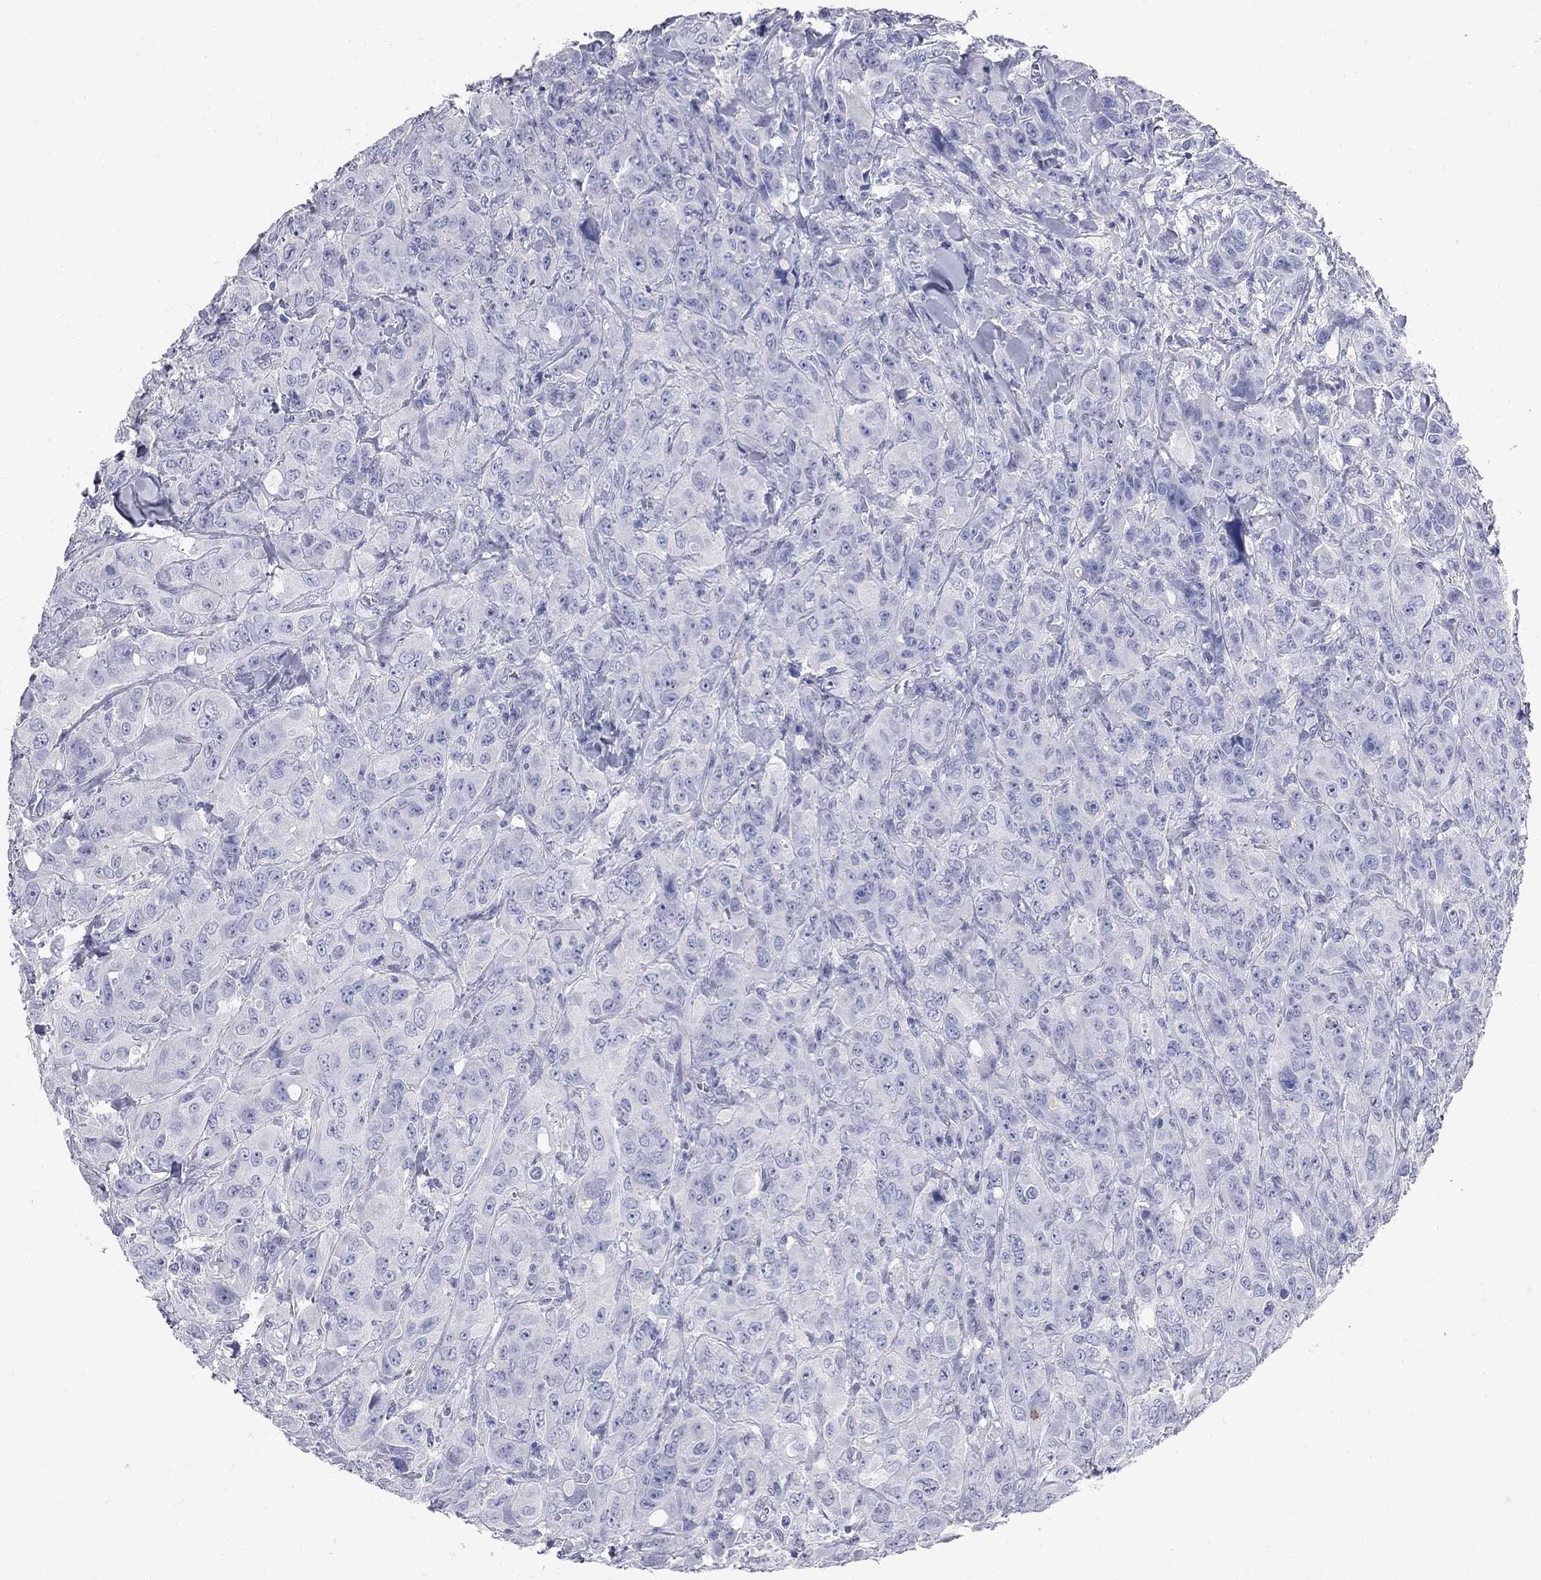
{"staining": {"intensity": "negative", "quantity": "none", "location": "none"}, "tissue": "breast cancer", "cell_type": "Tumor cells", "image_type": "cancer", "snomed": [{"axis": "morphology", "description": "Duct carcinoma"}, {"axis": "topography", "description": "Breast"}], "caption": "Image shows no significant protein staining in tumor cells of breast cancer. (Immunohistochemistry, brightfield microscopy, high magnification).", "gene": "BPIFB1", "patient": {"sex": "female", "age": 43}}